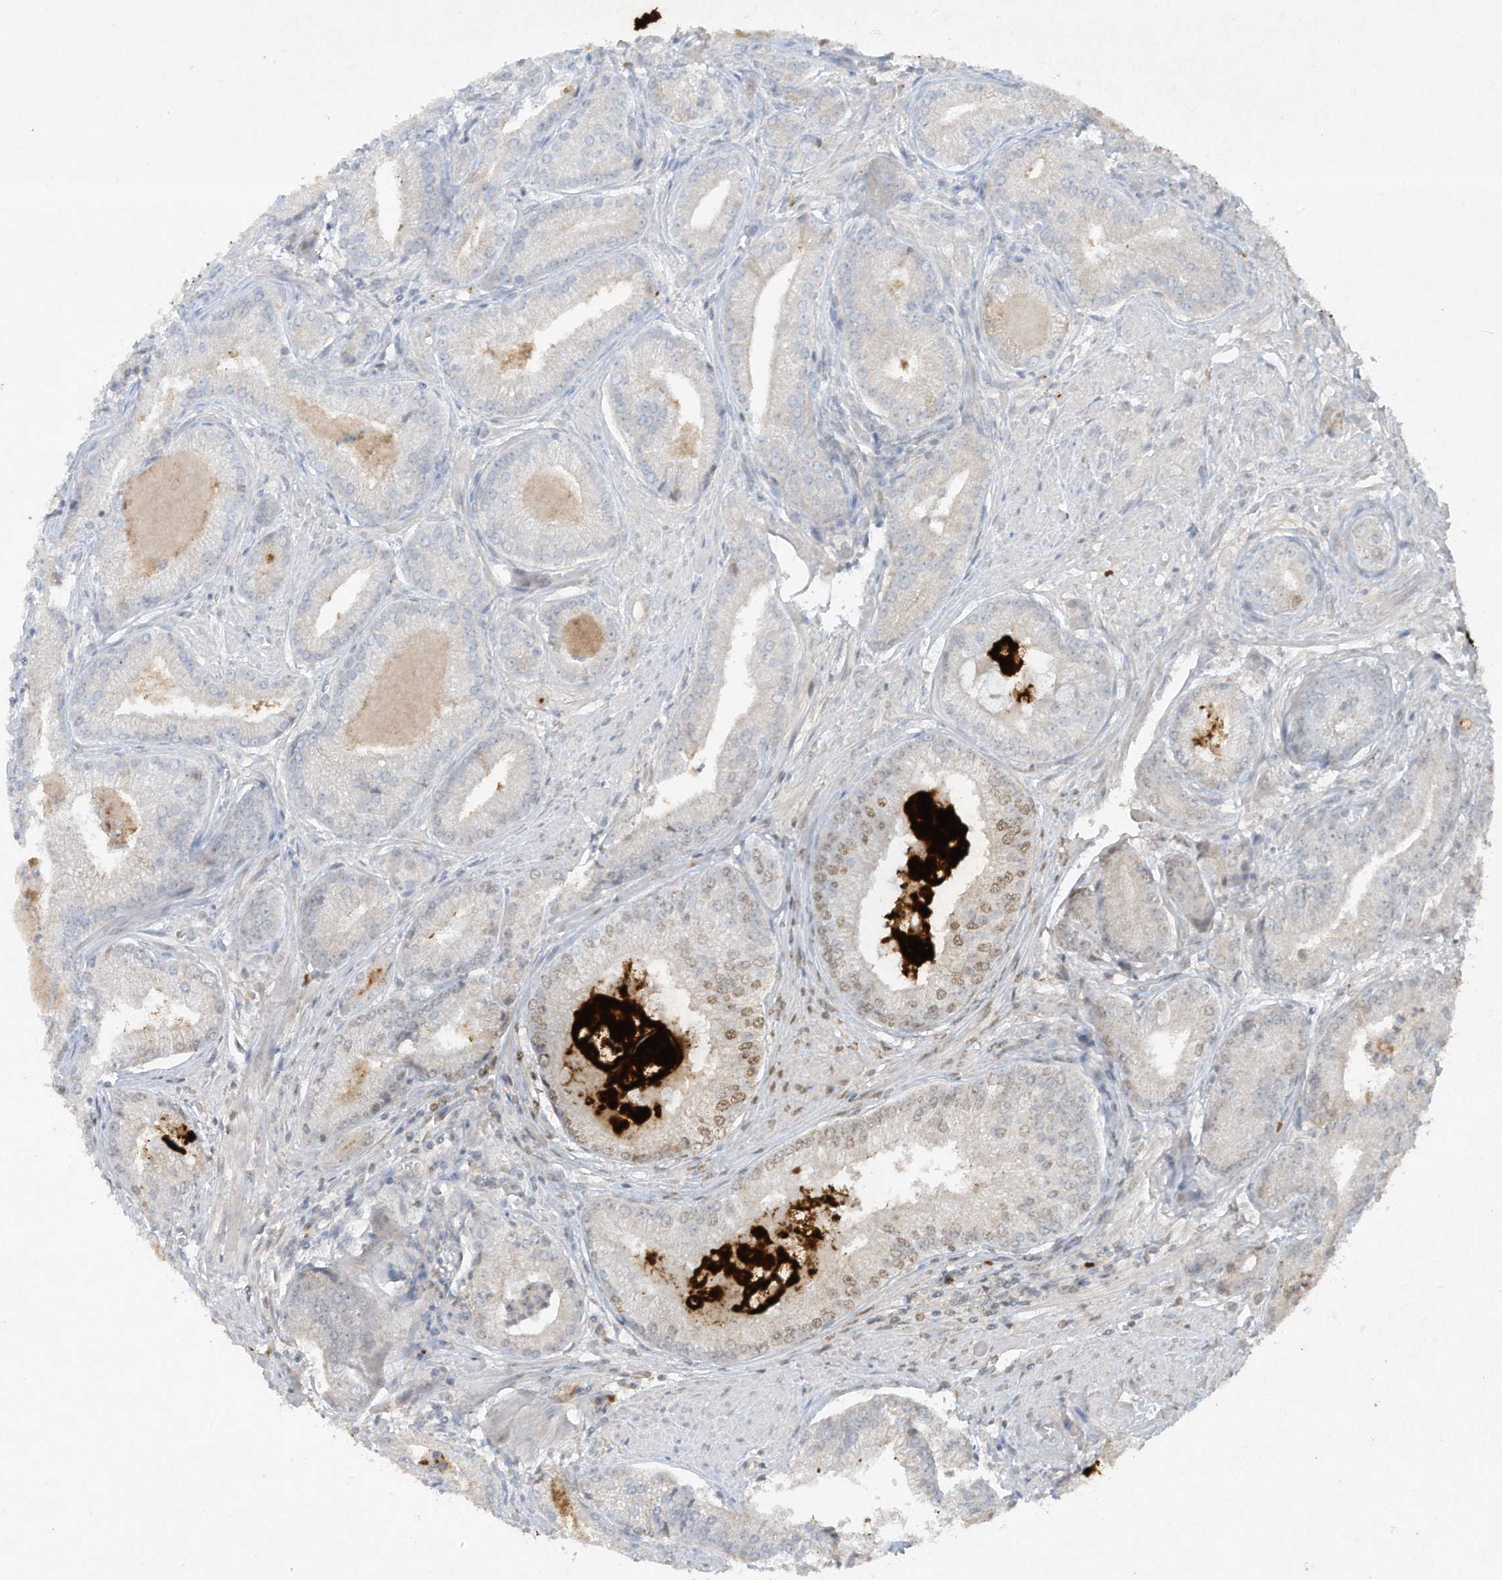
{"staining": {"intensity": "weak", "quantity": "25%-75%", "location": "cytoplasmic/membranous,nuclear"}, "tissue": "prostate cancer", "cell_type": "Tumor cells", "image_type": "cancer", "snomed": [{"axis": "morphology", "description": "Adenocarcinoma, Low grade"}, {"axis": "topography", "description": "Prostate"}], "caption": "Brown immunohistochemical staining in human adenocarcinoma (low-grade) (prostate) exhibits weak cytoplasmic/membranous and nuclear positivity in approximately 25%-75% of tumor cells. The protein is stained brown, and the nuclei are stained in blue (DAB IHC with brightfield microscopy, high magnification).", "gene": "FETUB", "patient": {"sex": "male", "age": 54}}